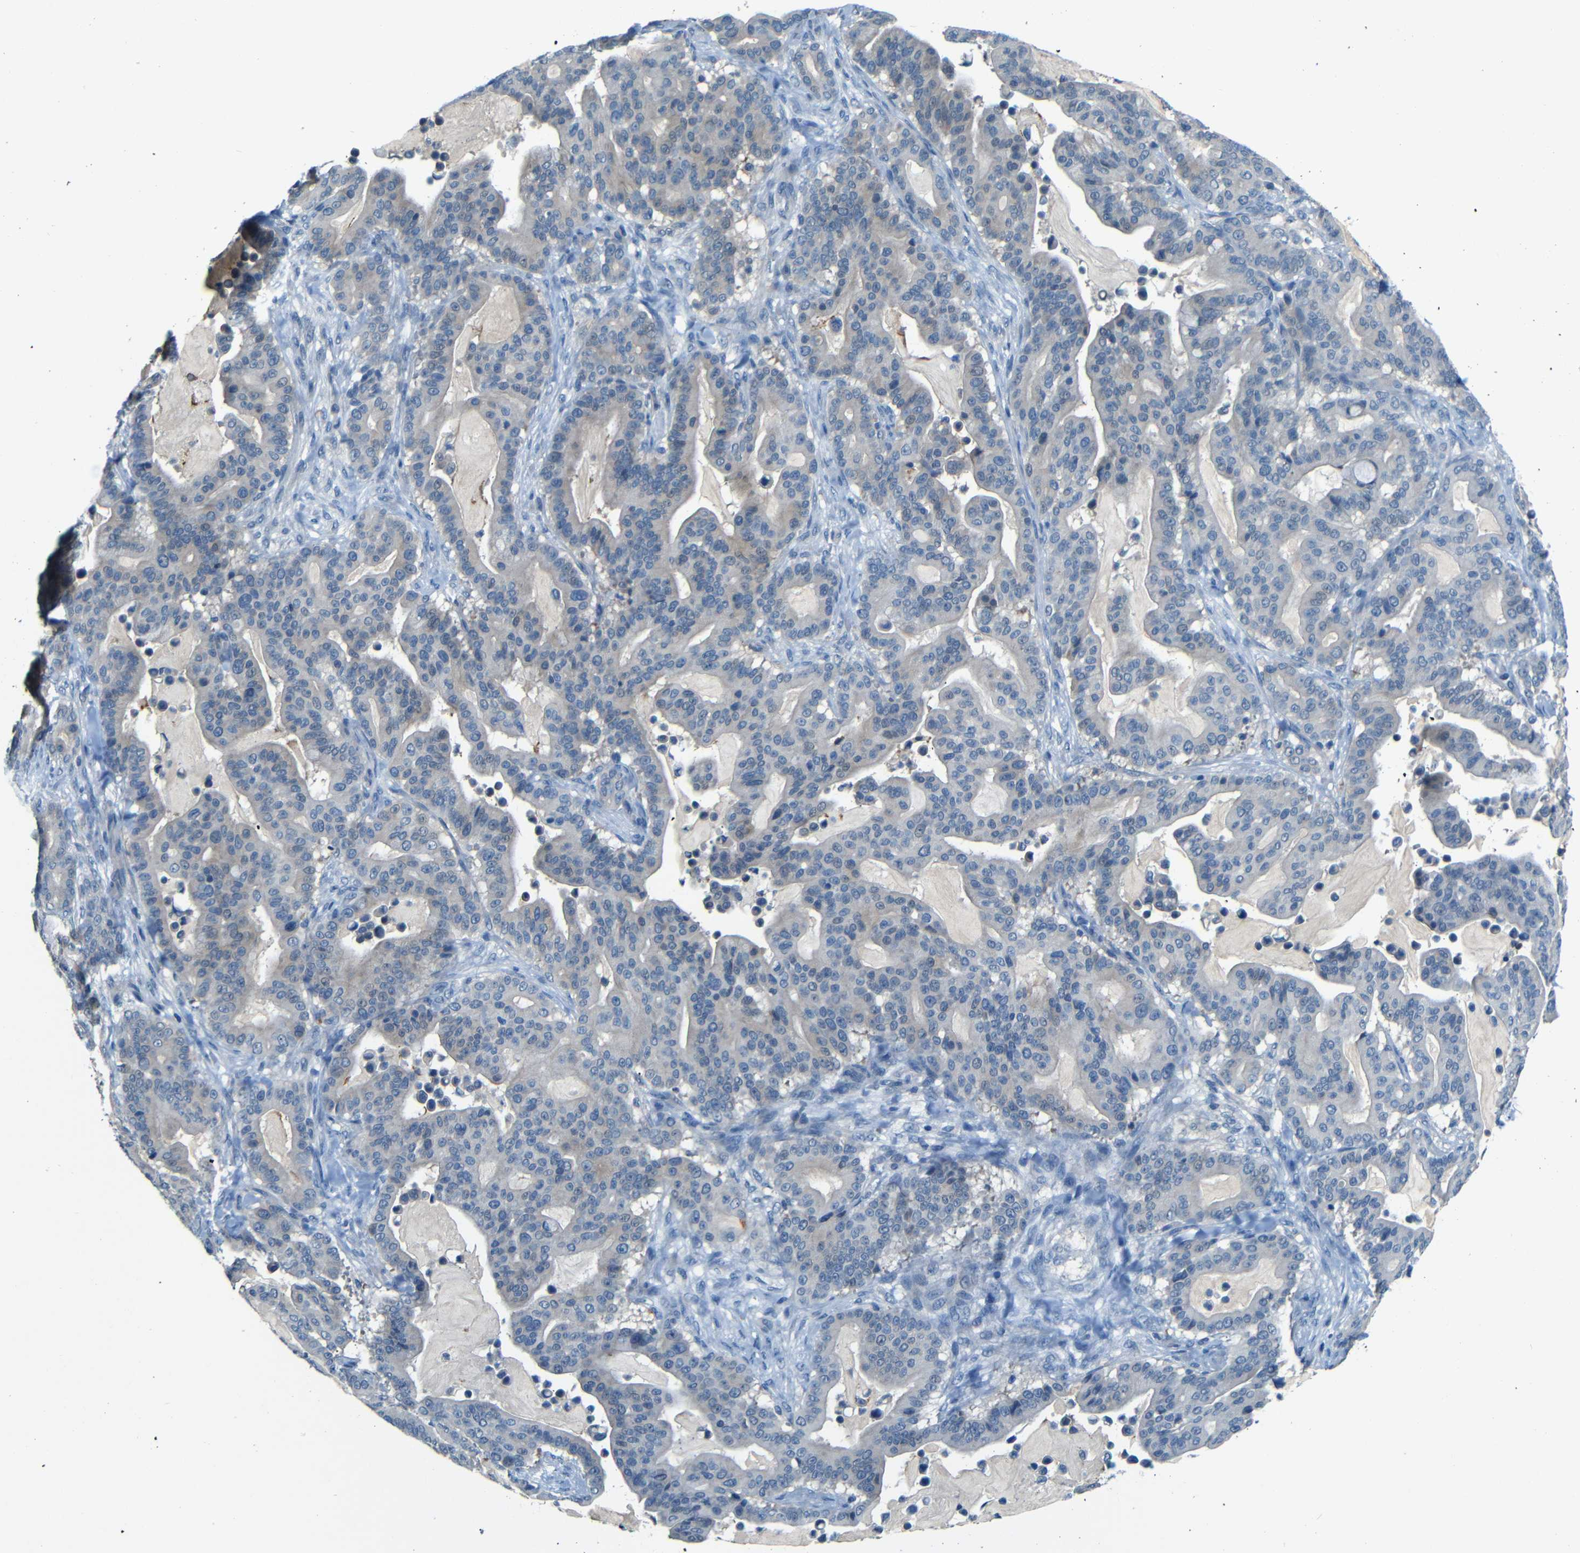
{"staining": {"intensity": "weak", "quantity": "<25%", "location": "cytoplasmic/membranous"}, "tissue": "pancreatic cancer", "cell_type": "Tumor cells", "image_type": "cancer", "snomed": [{"axis": "morphology", "description": "Adenocarcinoma, NOS"}, {"axis": "topography", "description": "Pancreas"}], "caption": "High magnification brightfield microscopy of pancreatic cancer stained with DAB (brown) and counterstained with hematoxylin (blue): tumor cells show no significant expression.", "gene": "ZMAT1", "patient": {"sex": "male", "age": 63}}